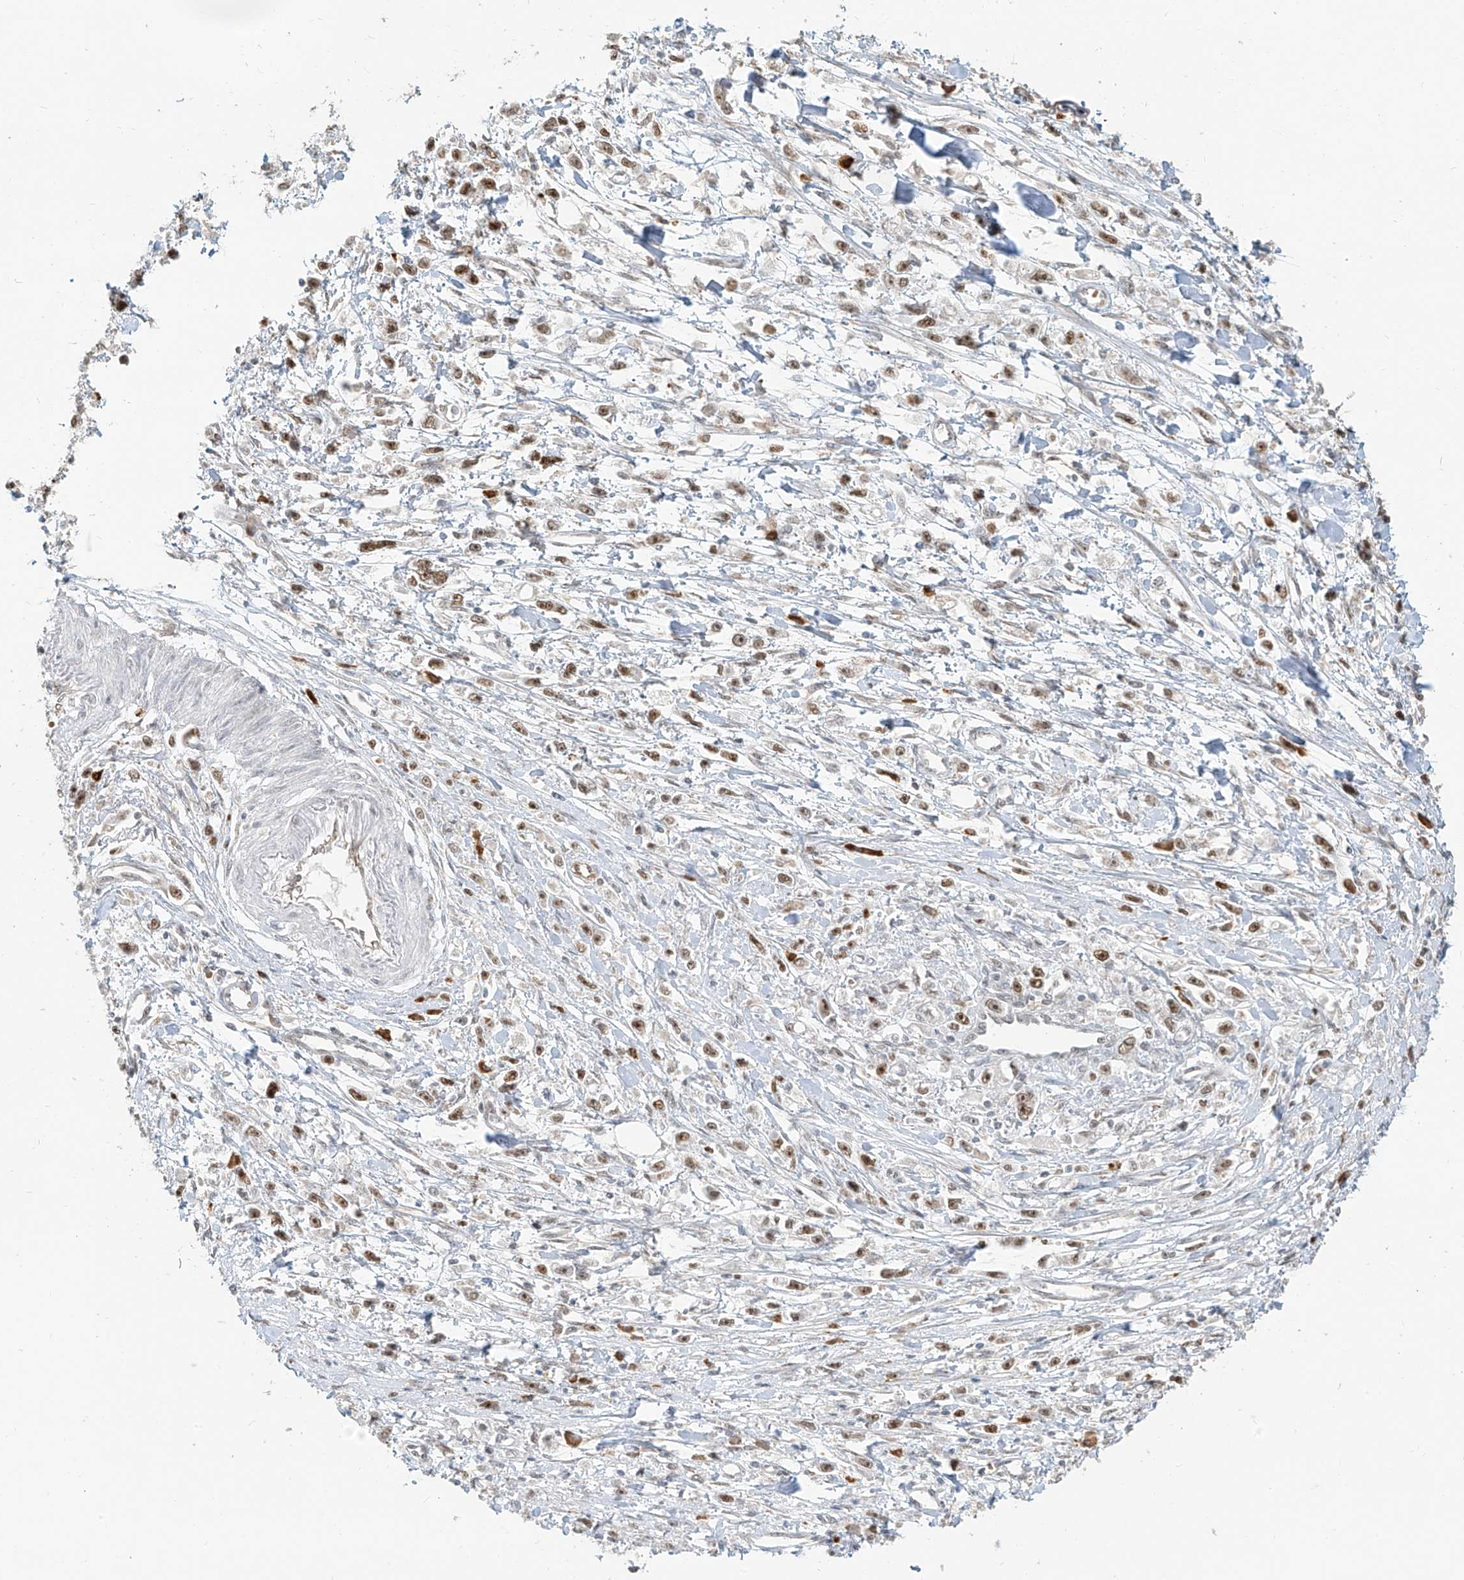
{"staining": {"intensity": "moderate", "quantity": ">75%", "location": "nuclear"}, "tissue": "stomach cancer", "cell_type": "Tumor cells", "image_type": "cancer", "snomed": [{"axis": "morphology", "description": "Adenocarcinoma, NOS"}, {"axis": "topography", "description": "Stomach"}], "caption": "Immunohistochemical staining of adenocarcinoma (stomach) shows medium levels of moderate nuclear protein expression in approximately >75% of tumor cells.", "gene": "ZMYM2", "patient": {"sex": "female", "age": 59}}